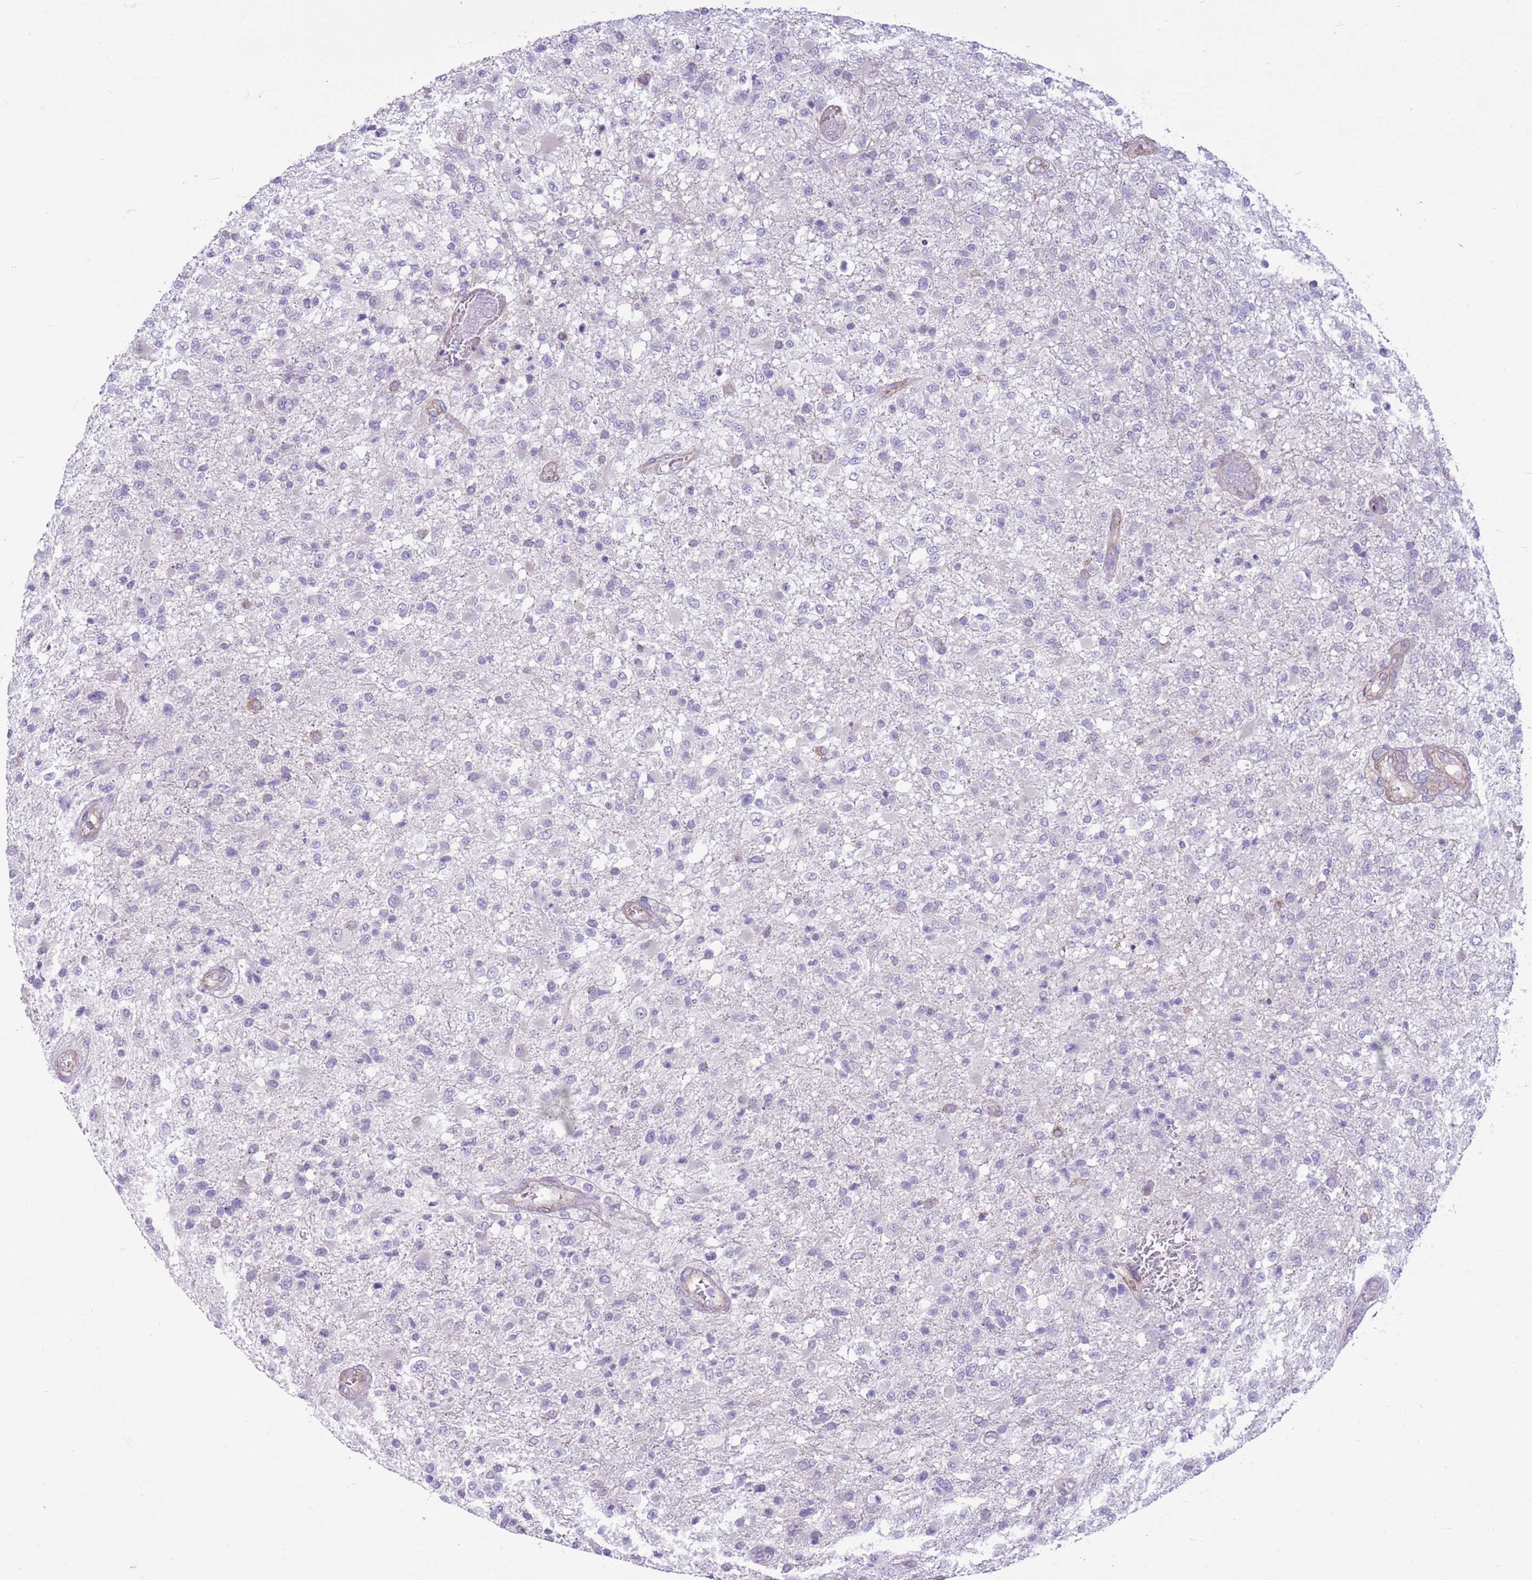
{"staining": {"intensity": "negative", "quantity": "none", "location": "none"}, "tissue": "glioma", "cell_type": "Tumor cells", "image_type": "cancer", "snomed": [{"axis": "morphology", "description": "Glioma, malignant, High grade"}, {"axis": "topography", "description": "Brain"}], "caption": "Tumor cells are negative for brown protein staining in glioma.", "gene": "PARP8", "patient": {"sex": "female", "age": 74}}